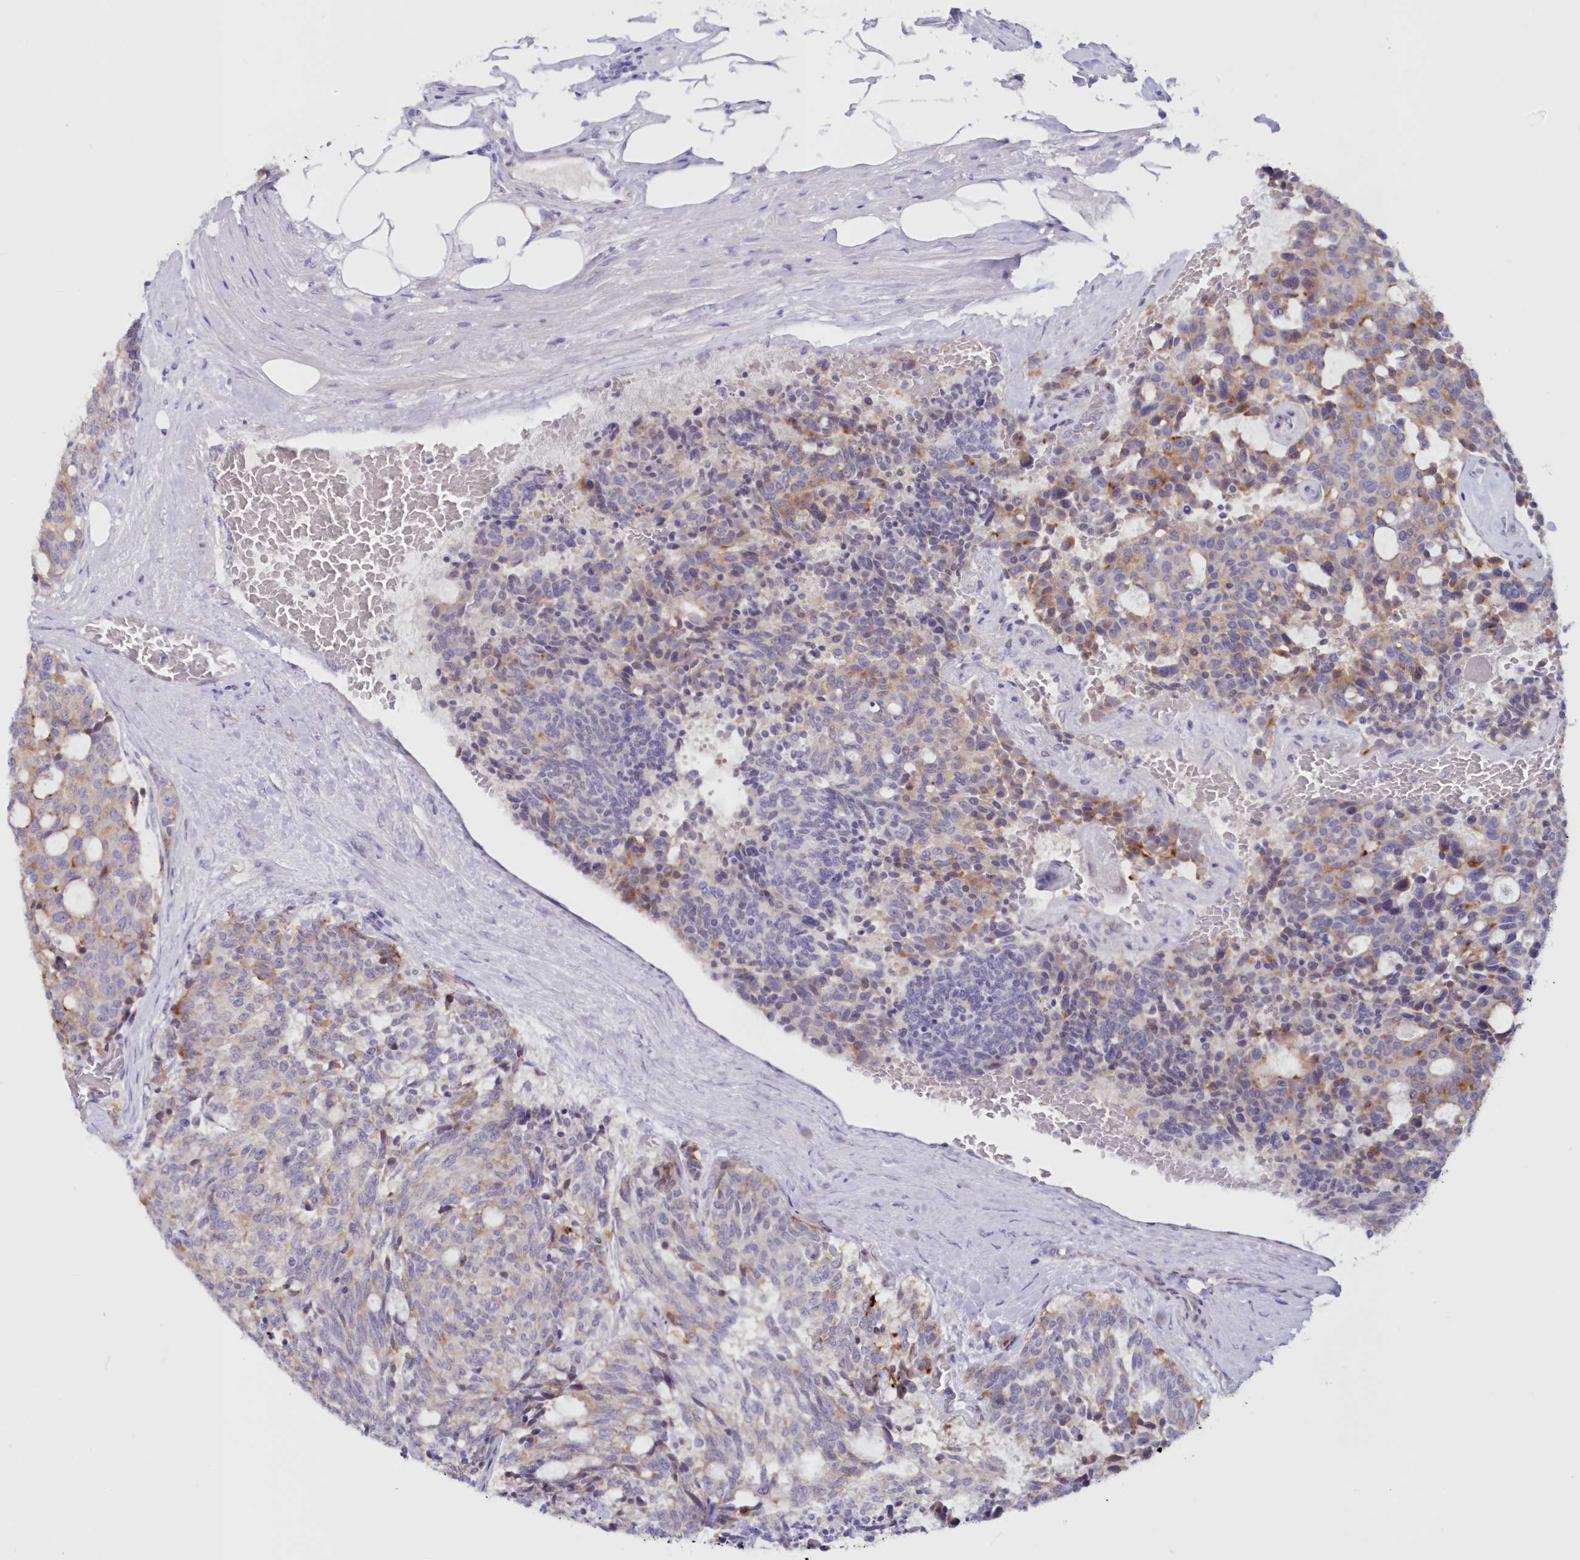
{"staining": {"intensity": "moderate", "quantity": "<25%", "location": "cytoplasmic/membranous"}, "tissue": "carcinoid", "cell_type": "Tumor cells", "image_type": "cancer", "snomed": [{"axis": "morphology", "description": "Carcinoid, malignant, NOS"}, {"axis": "topography", "description": "Pancreas"}], "caption": "High-magnification brightfield microscopy of carcinoid (malignant) stained with DAB (3,3'-diaminobenzidine) (brown) and counterstained with hematoxylin (blue). tumor cells exhibit moderate cytoplasmic/membranous staining is identified in about<25% of cells. The staining was performed using DAB, with brown indicating positive protein expression. Nuclei are stained blue with hematoxylin.", "gene": "SNED1", "patient": {"sex": "female", "age": 54}}